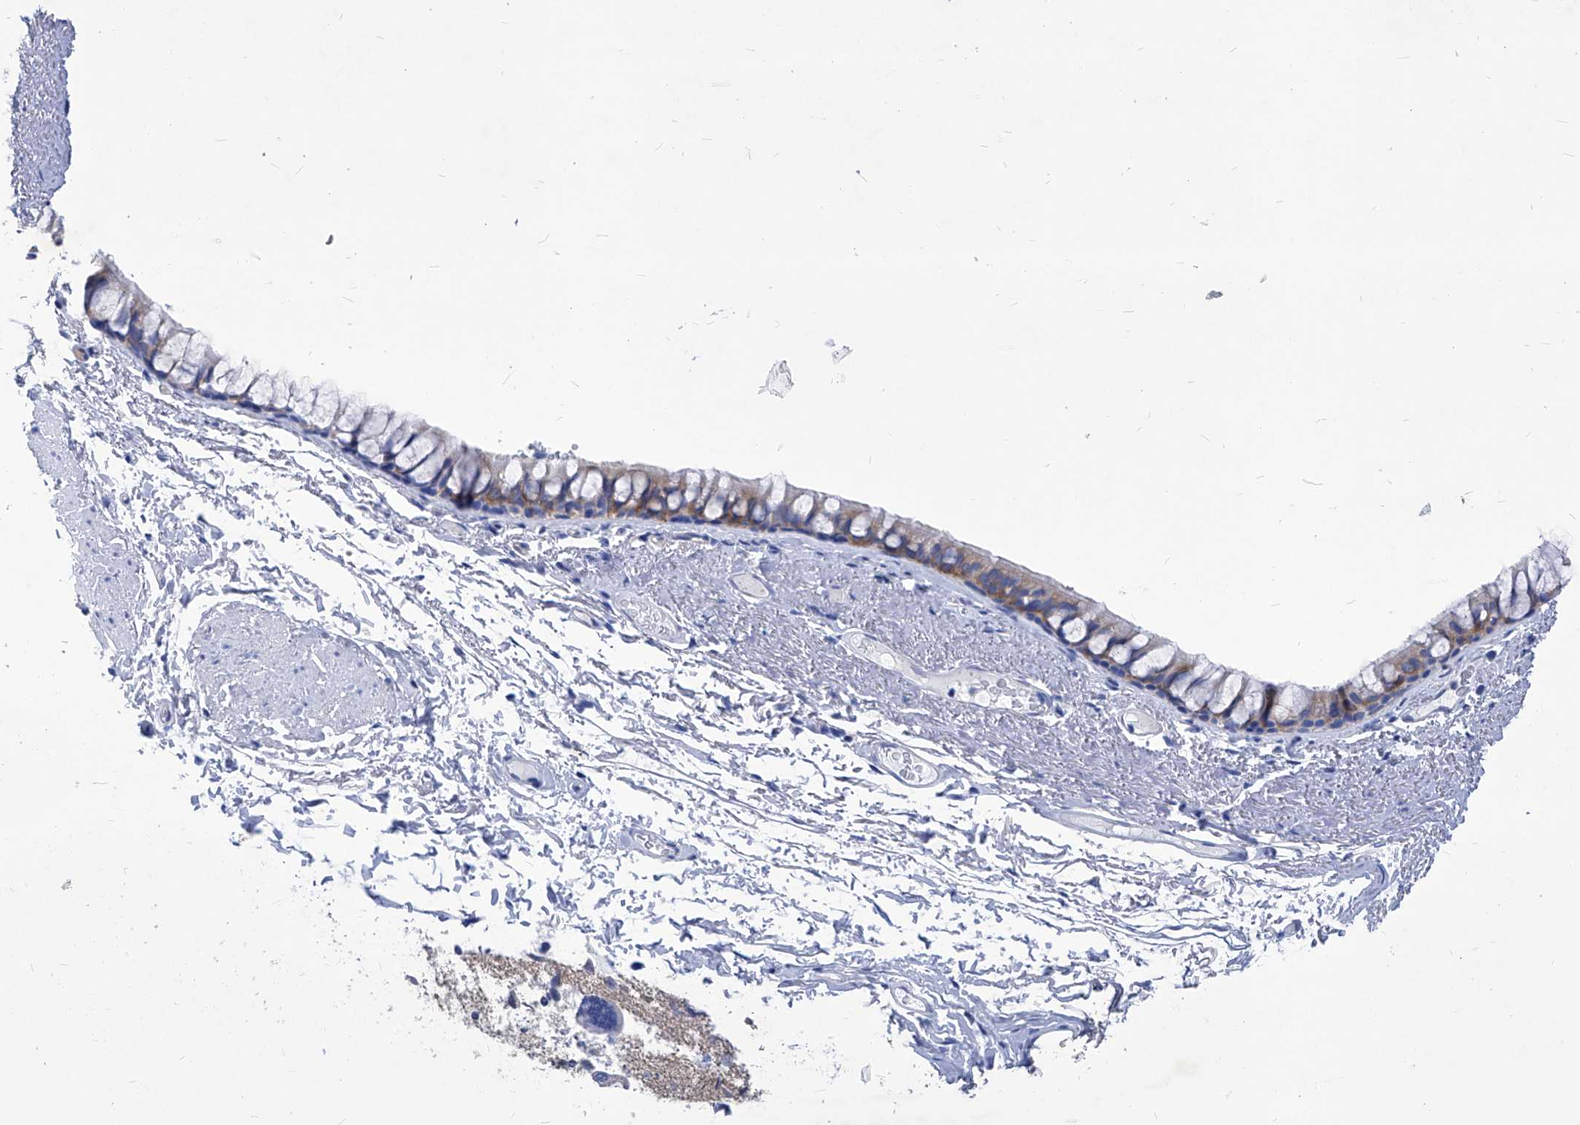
{"staining": {"intensity": "weak", "quantity": "25%-75%", "location": "cytoplasmic/membranous"}, "tissue": "bronchus", "cell_type": "Respiratory epithelial cells", "image_type": "normal", "snomed": [{"axis": "morphology", "description": "Normal tissue, NOS"}, {"axis": "topography", "description": "Cartilage tissue"}, {"axis": "topography", "description": "Bronchus"}], "caption": "Immunohistochemistry micrograph of normal bronchus: human bronchus stained using immunohistochemistry shows low levels of weak protein expression localized specifically in the cytoplasmic/membranous of respiratory epithelial cells, appearing as a cytoplasmic/membranous brown color.", "gene": "XPNPEP1", "patient": {"sex": "female", "age": 73}}